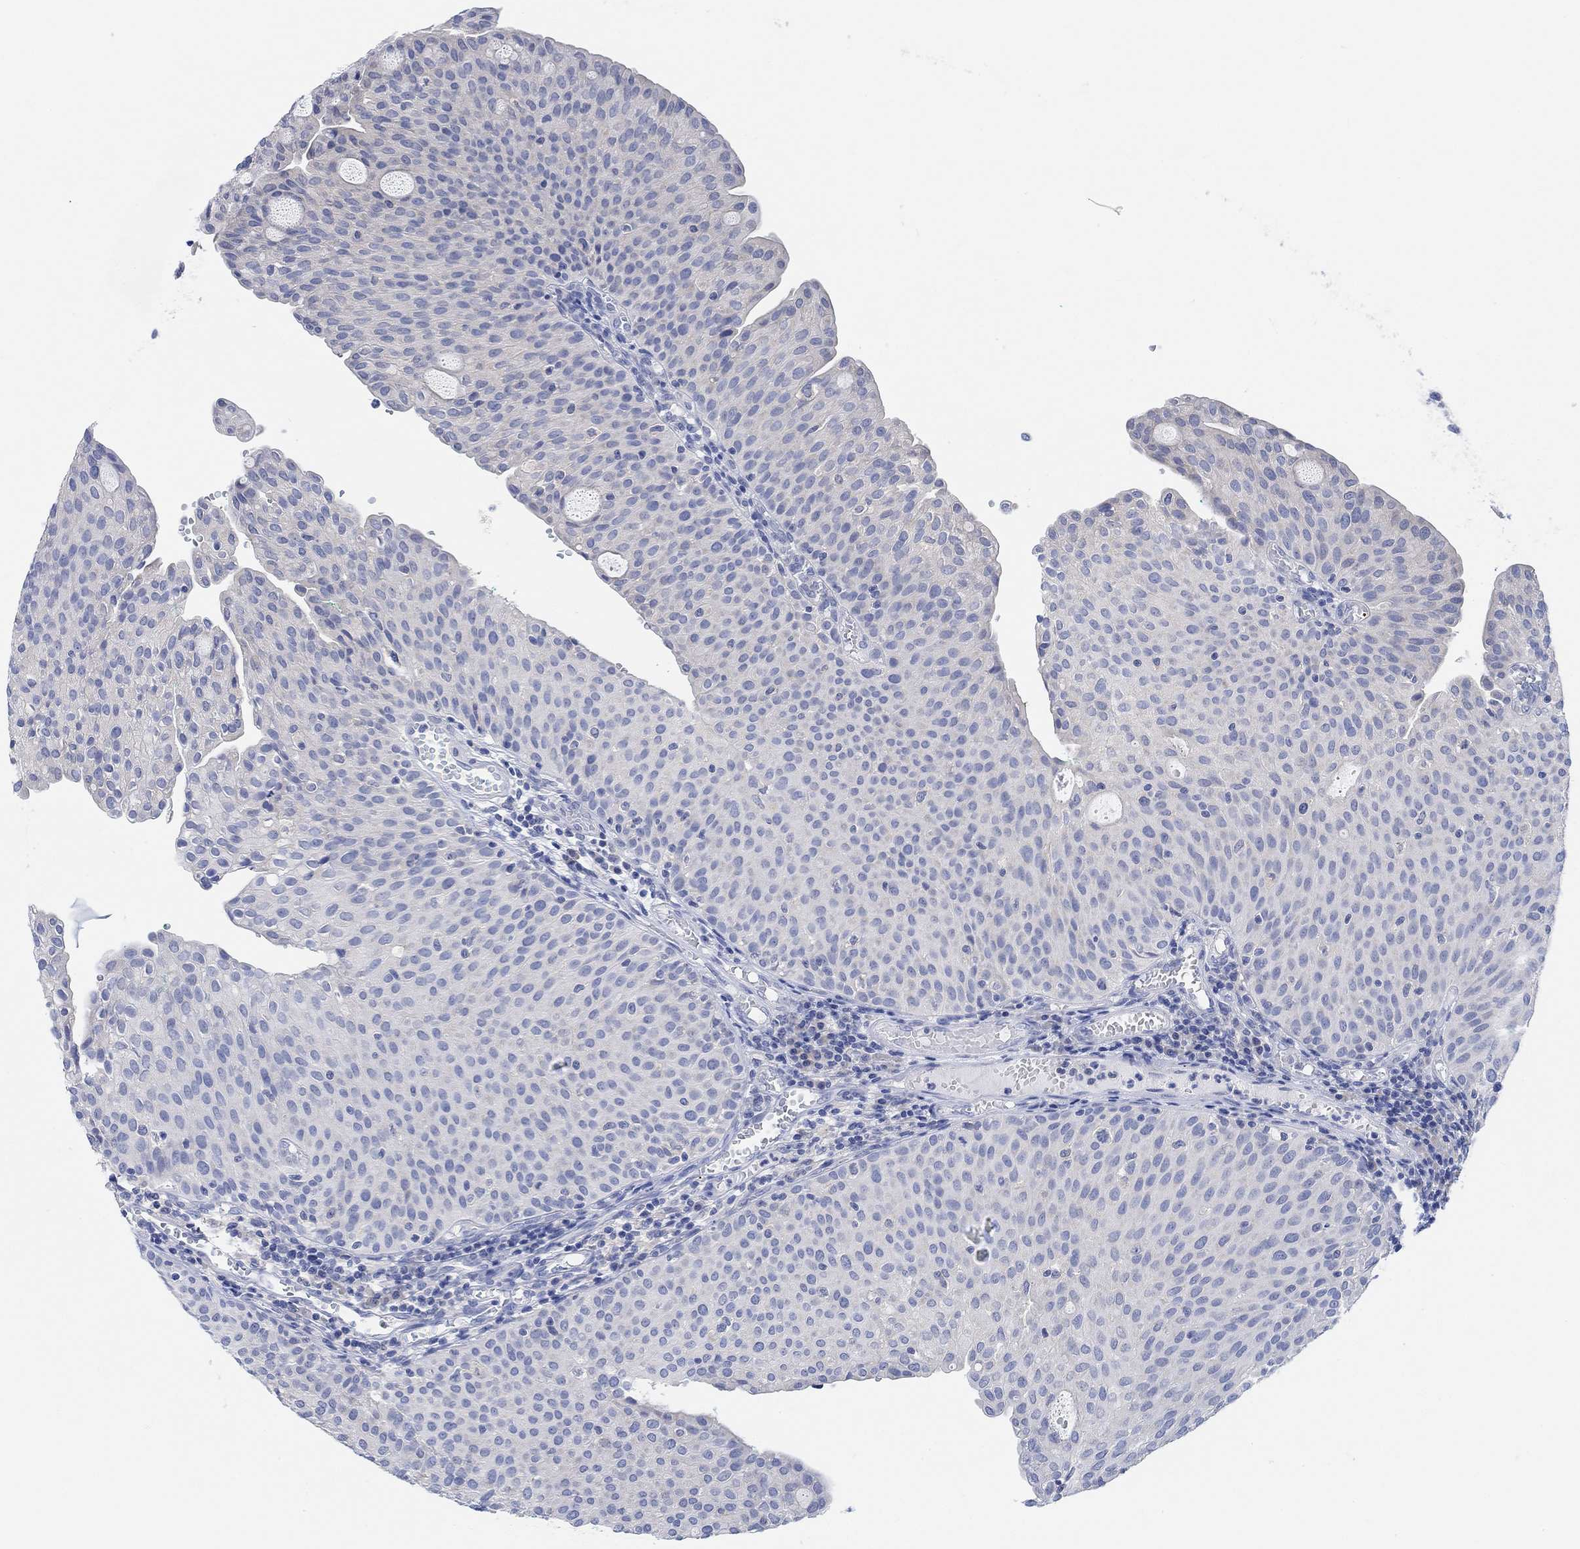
{"staining": {"intensity": "negative", "quantity": "none", "location": "none"}, "tissue": "urothelial cancer", "cell_type": "Tumor cells", "image_type": "cancer", "snomed": [{"axis": "morphology", "description": "Urothelial carcinoma, Low grade"}, {"axis": "topography", "description": "Urinary bladder"}], "caption": "DAB (3,3'-diaminobenzidine) immunohistochemical staining of human urothelial carcinoma (low-grade) exhibits no significant staining in tumor cells.", "gene": "RIMS1", "patient": {"sex": "male", "age": 54}}